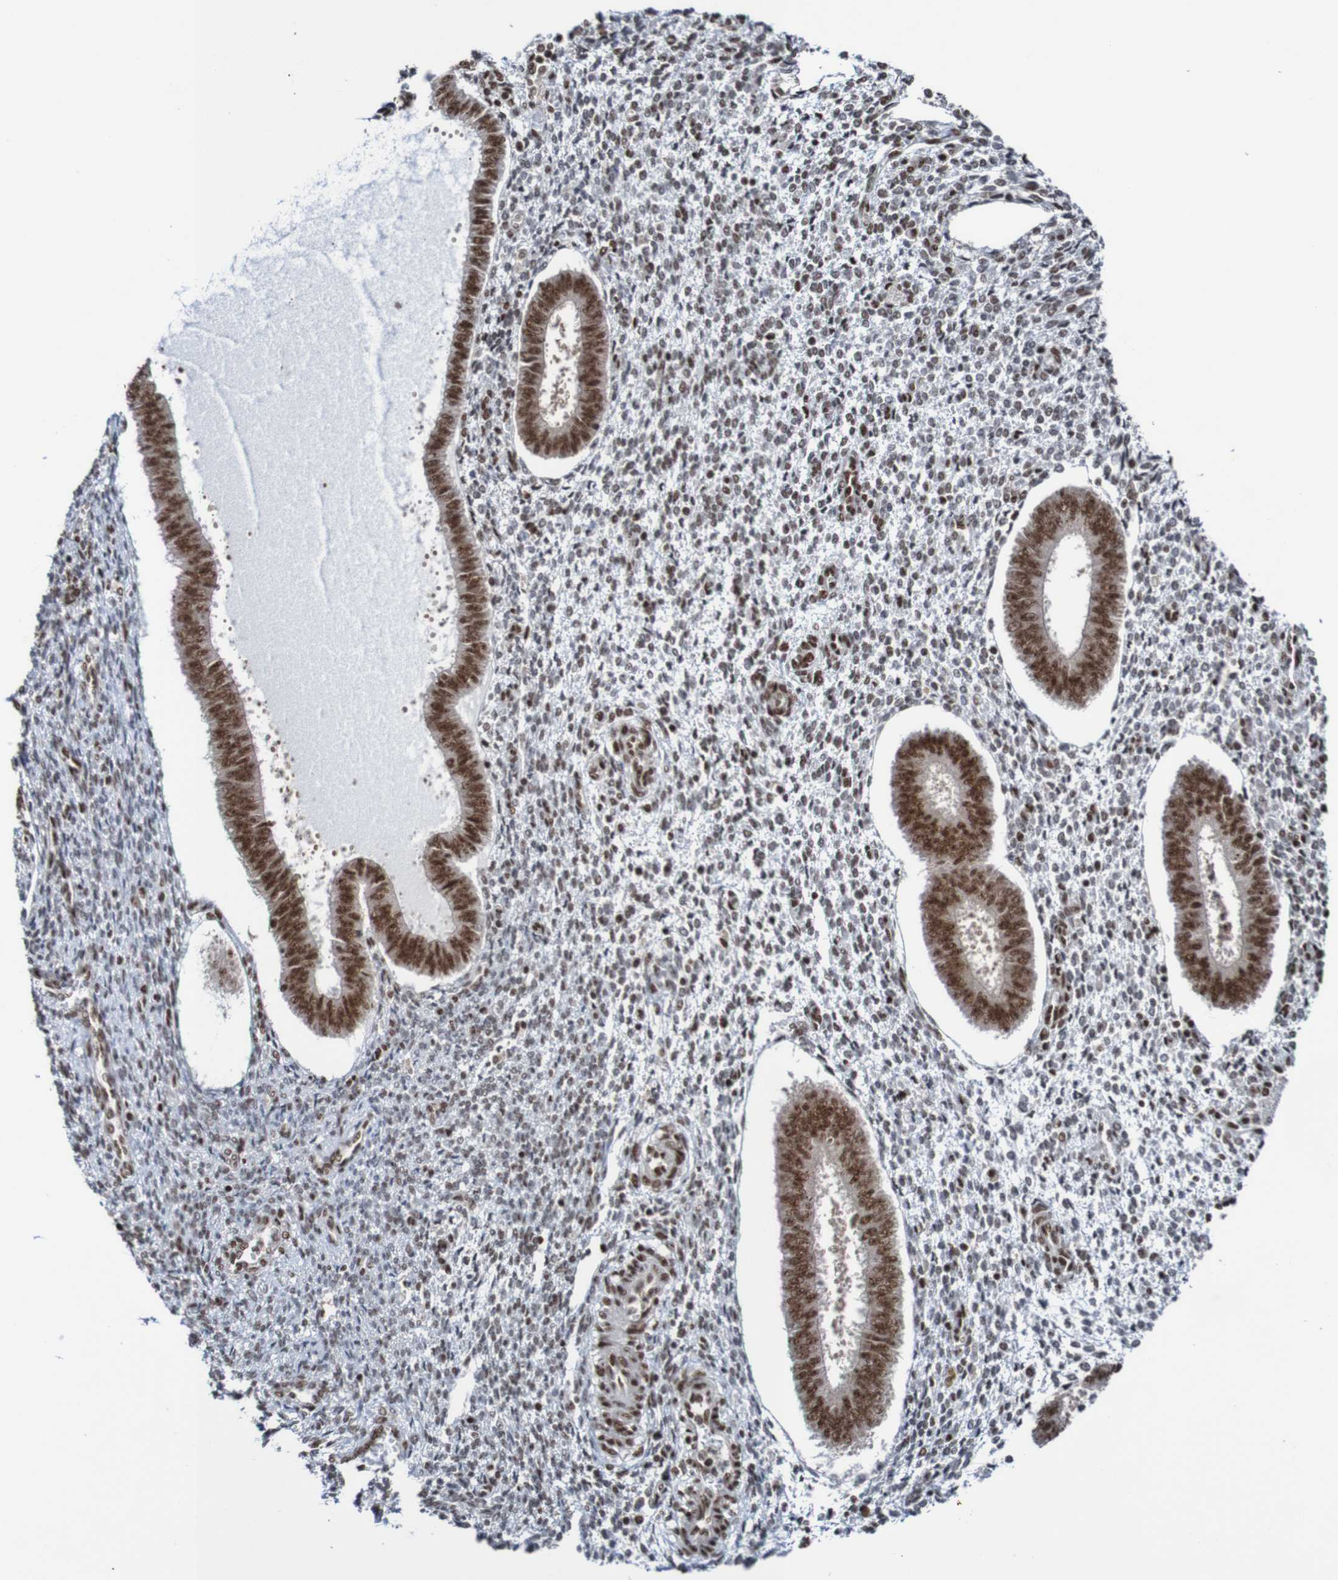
{"staining": {"intensity": "moderate", "quantity": "25%-75%", "location": "nuclear"}, "tissue": "endometrium", "cell_type": "Cells in endometrial stroma", "image_type": "normal", "snomed": [{"axis": "morphology", "description": "Normal tissue, NOS"}, {"axis": "topography", "description": "Endometrium"}], "caption": "Endometrium was stained to show a protein in brown. There is medium levels of moderate nuclear staining in approximately 25%-75% of cells in endometrial stroma. (brown staining indicates protein expression, while blue staining denotes nuclei).", "gene": "CDC5L", "patient": {"sex": "female", "age": 35}}